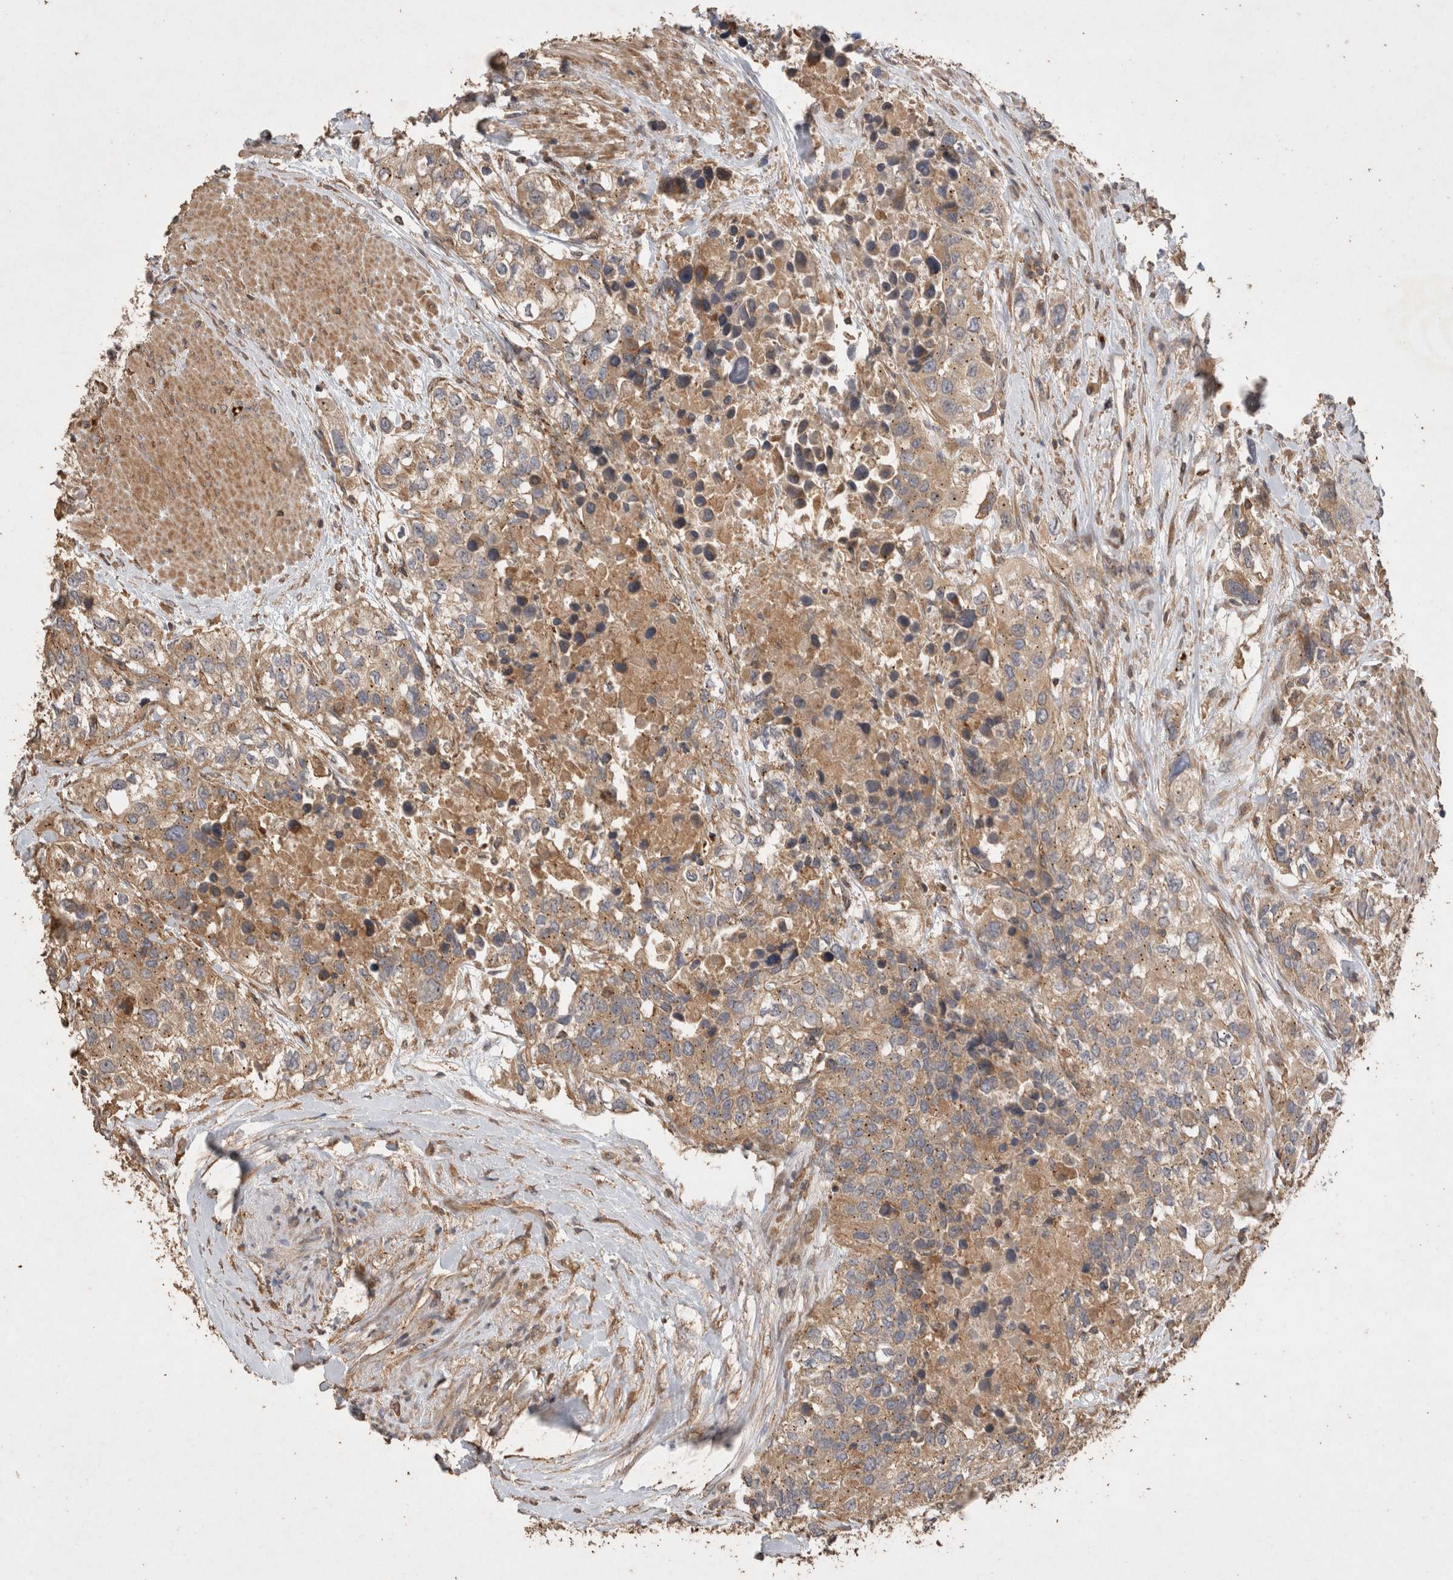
{"staining": {"intensity": "moderate", "quantity": ">75%", "location": "cytoplasmic/membranous"}, "tissue": "urothelial cancer", "cell_type": "Tumor cells", "image_type": "cancer", "snomed": [{"axis": "morphology", "description": "Urothelial carcinoma, High grade"}, {"axis": "topography", "description": "Urinary bladder"}], "caption": "Immunohistochemistry histopathology image of neoplastic tissue: human high-grade urothelial carcinoma stained using IHC demonstrates medium levels of moderate protein expression localized specifically in the cytoplasmic/membranous of tumor cells, appearing as a cytoplasmic/membranous brown color.", "gene": "SNX31", "patient": {"sex": "female", "age": 80}}